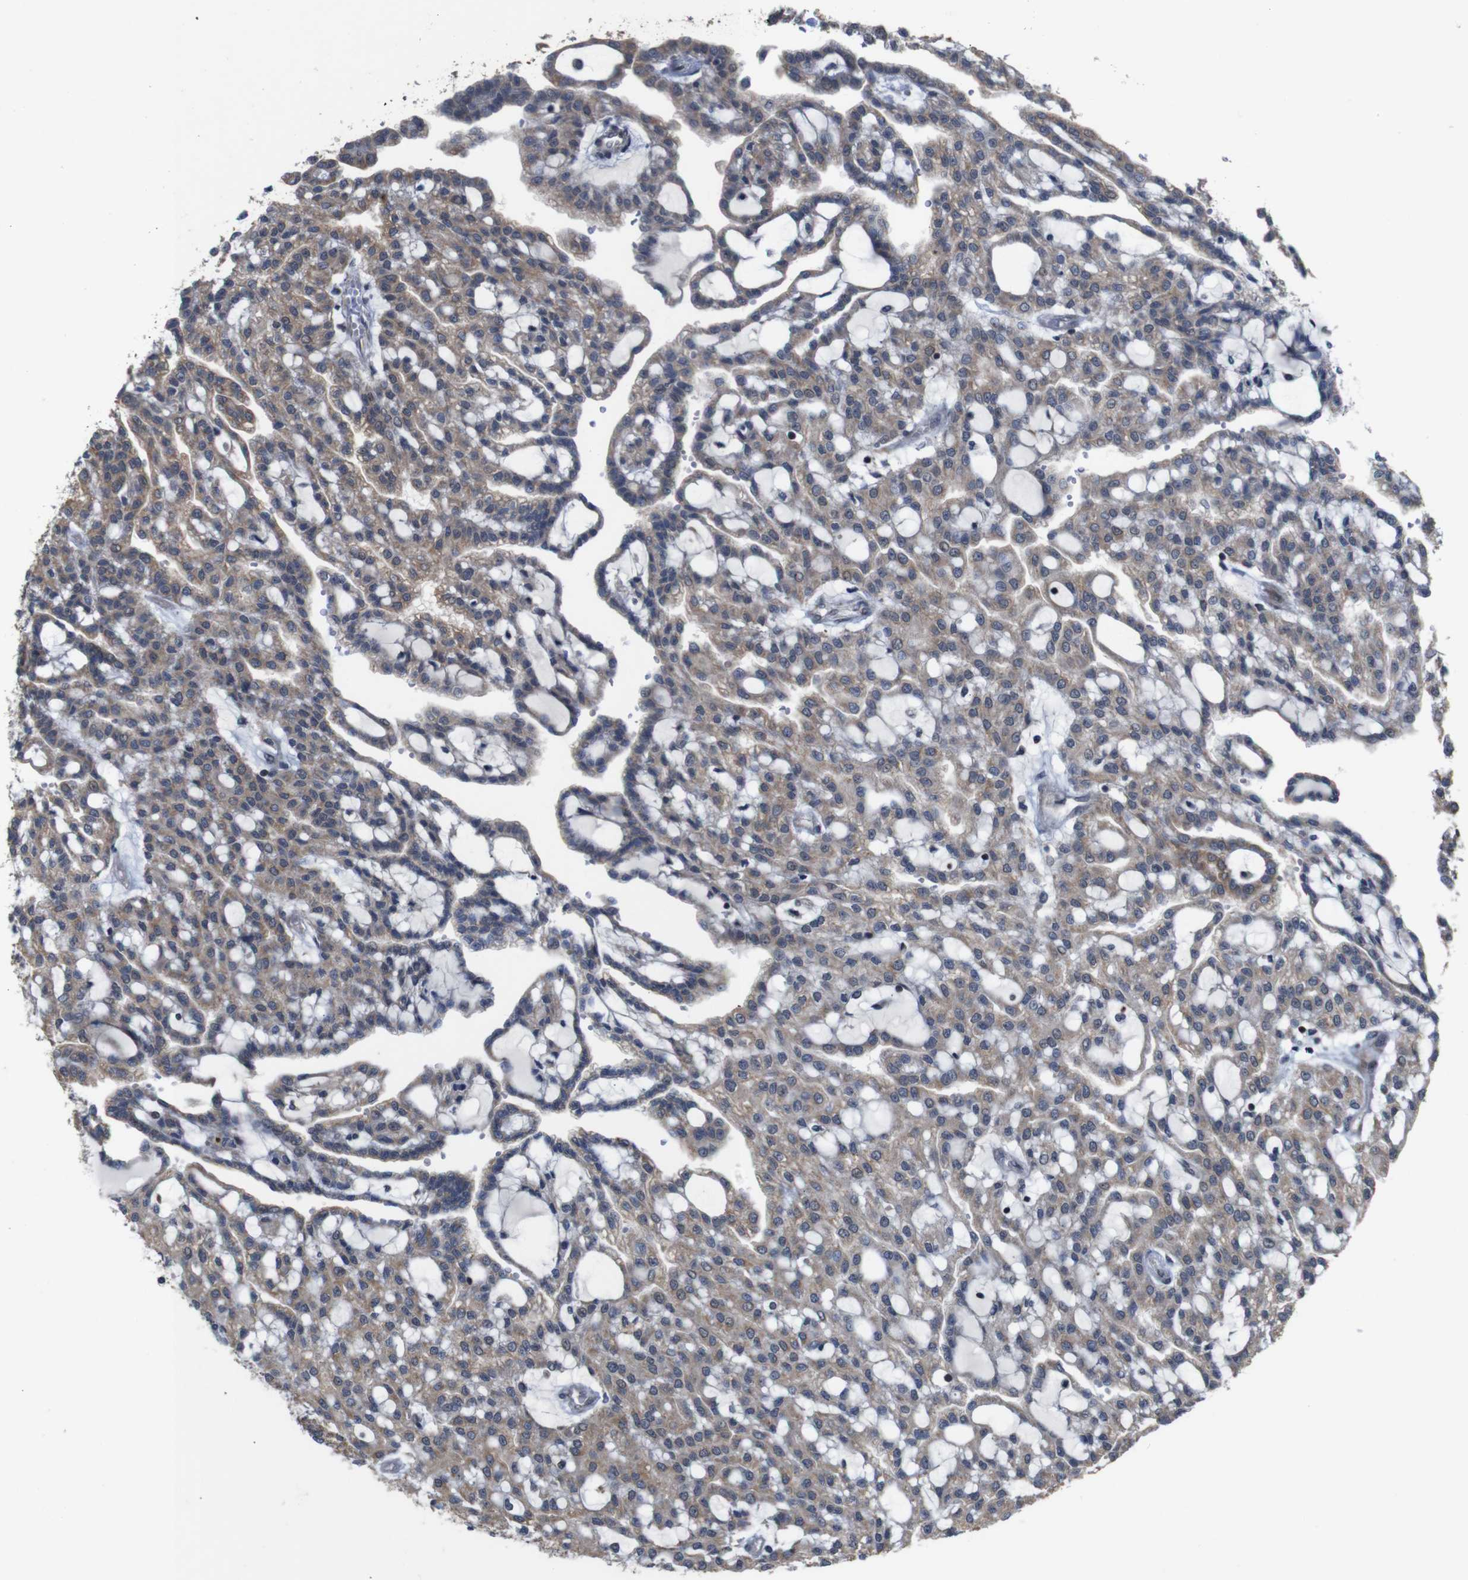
{"staining": {"intensity": "weak", "quantity": ">75%", "location": "cytoplasmic/membranous"}, "tissue": "renal cancer", "cell_type": "Tumor cells", "image_type": "cancer", "snomed": [{"axis": "morphology", "description": "Adenocarcinoma, NOS"}, {"axis": "topography", "description": "Kidney"}], "caption": "A brown stain shows weak cytoplasmic/membranous positivity of a protein in human renal cancer tumor cells.", "gene": "ATP7B", "patient": {"sex": "male", "age": 63}}